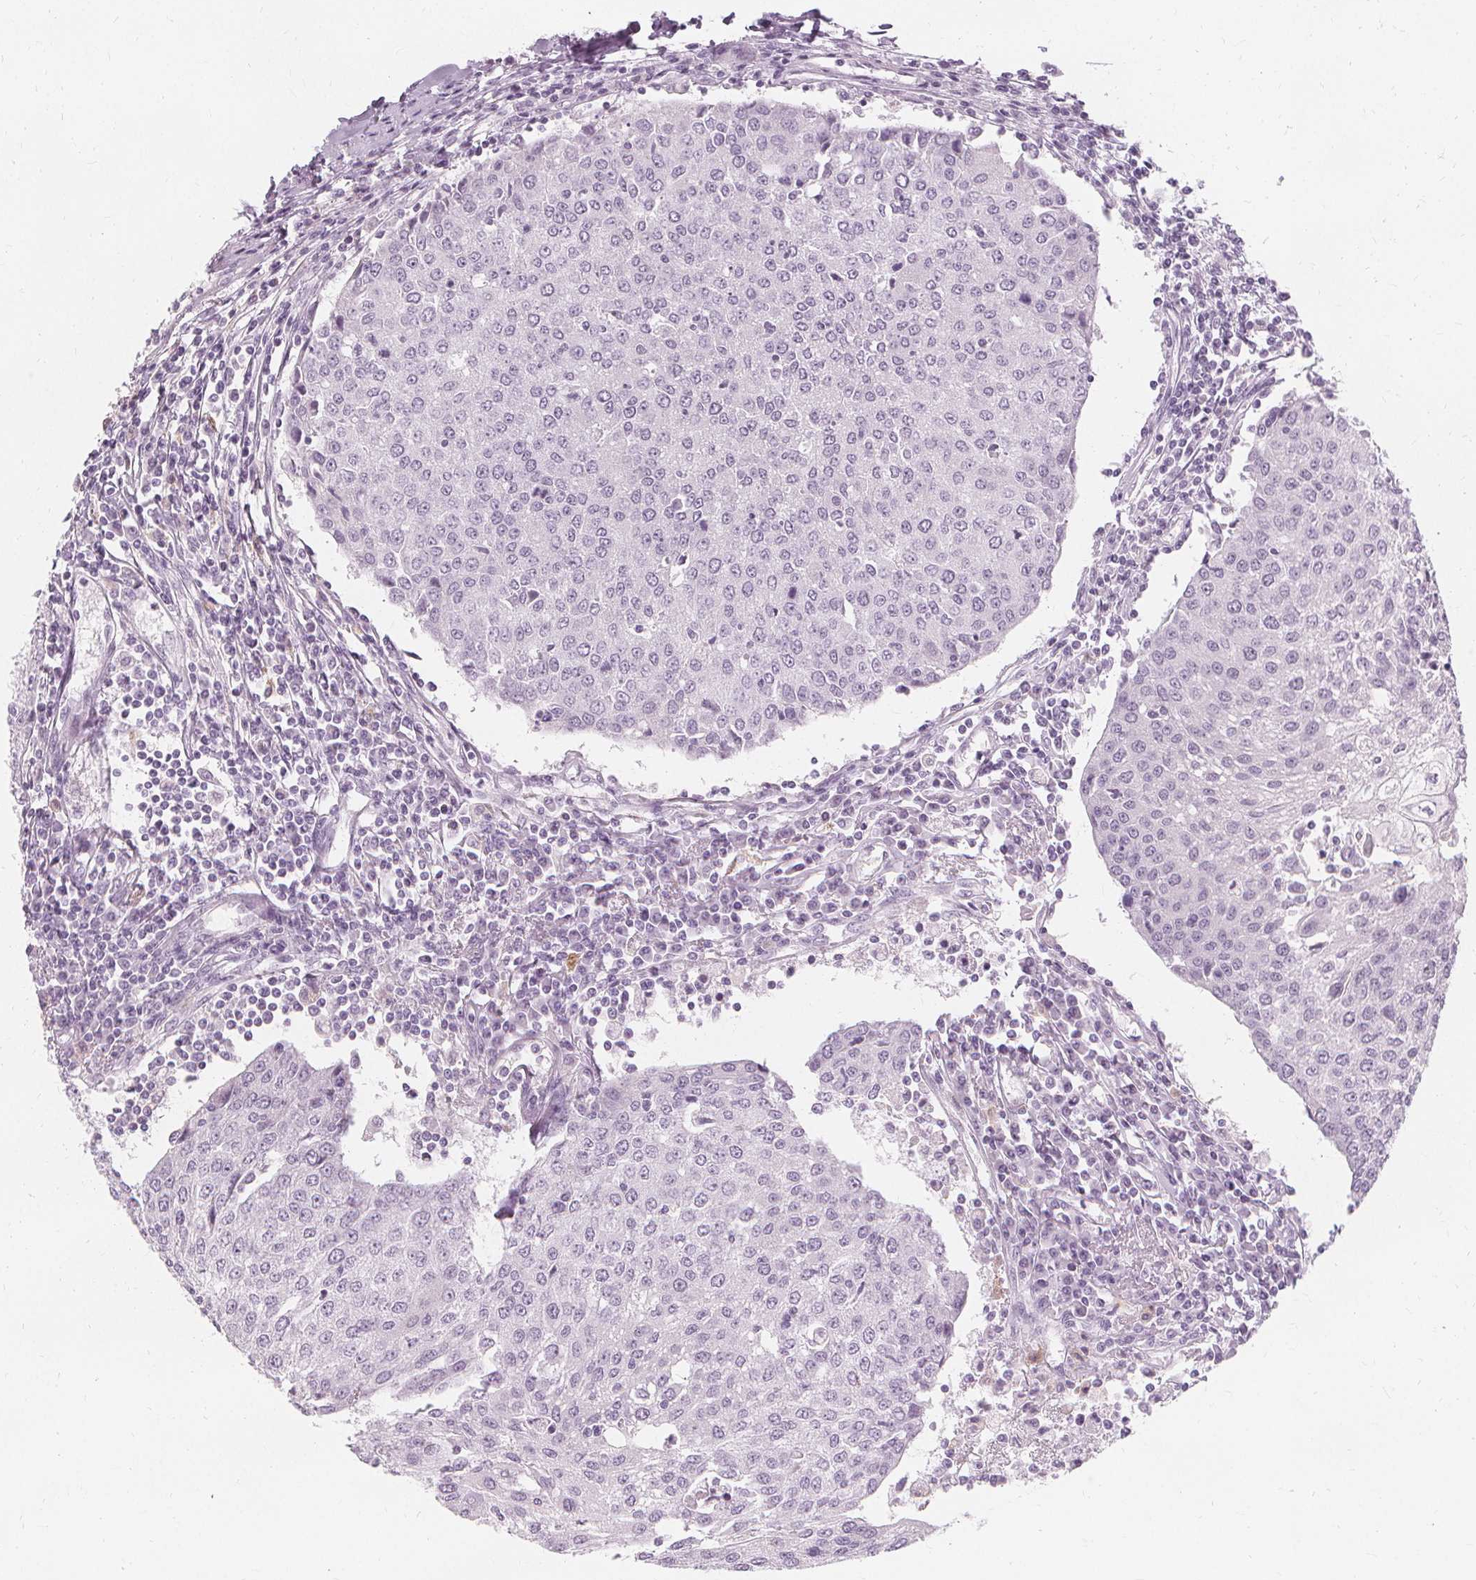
{"staining": {"intensity": "negative", "quantity": "none", "location": "none"}, "tissue": "urothelial cancer", "cell_type": "Tumor cells", "image_type": "cancer", "snomed": [{"axis": "morphology", "description": "Urothelial carcinoma, High grade"}, {"axis": "topography", "description": "Urinary bladder"}], "caption": "Immunohistochemistry of urothelial carcinoma (high-grade) exhibits no expression in tumor cells.", "gene": "TFF1", "patient": {"sex": "female", "age": 85}}